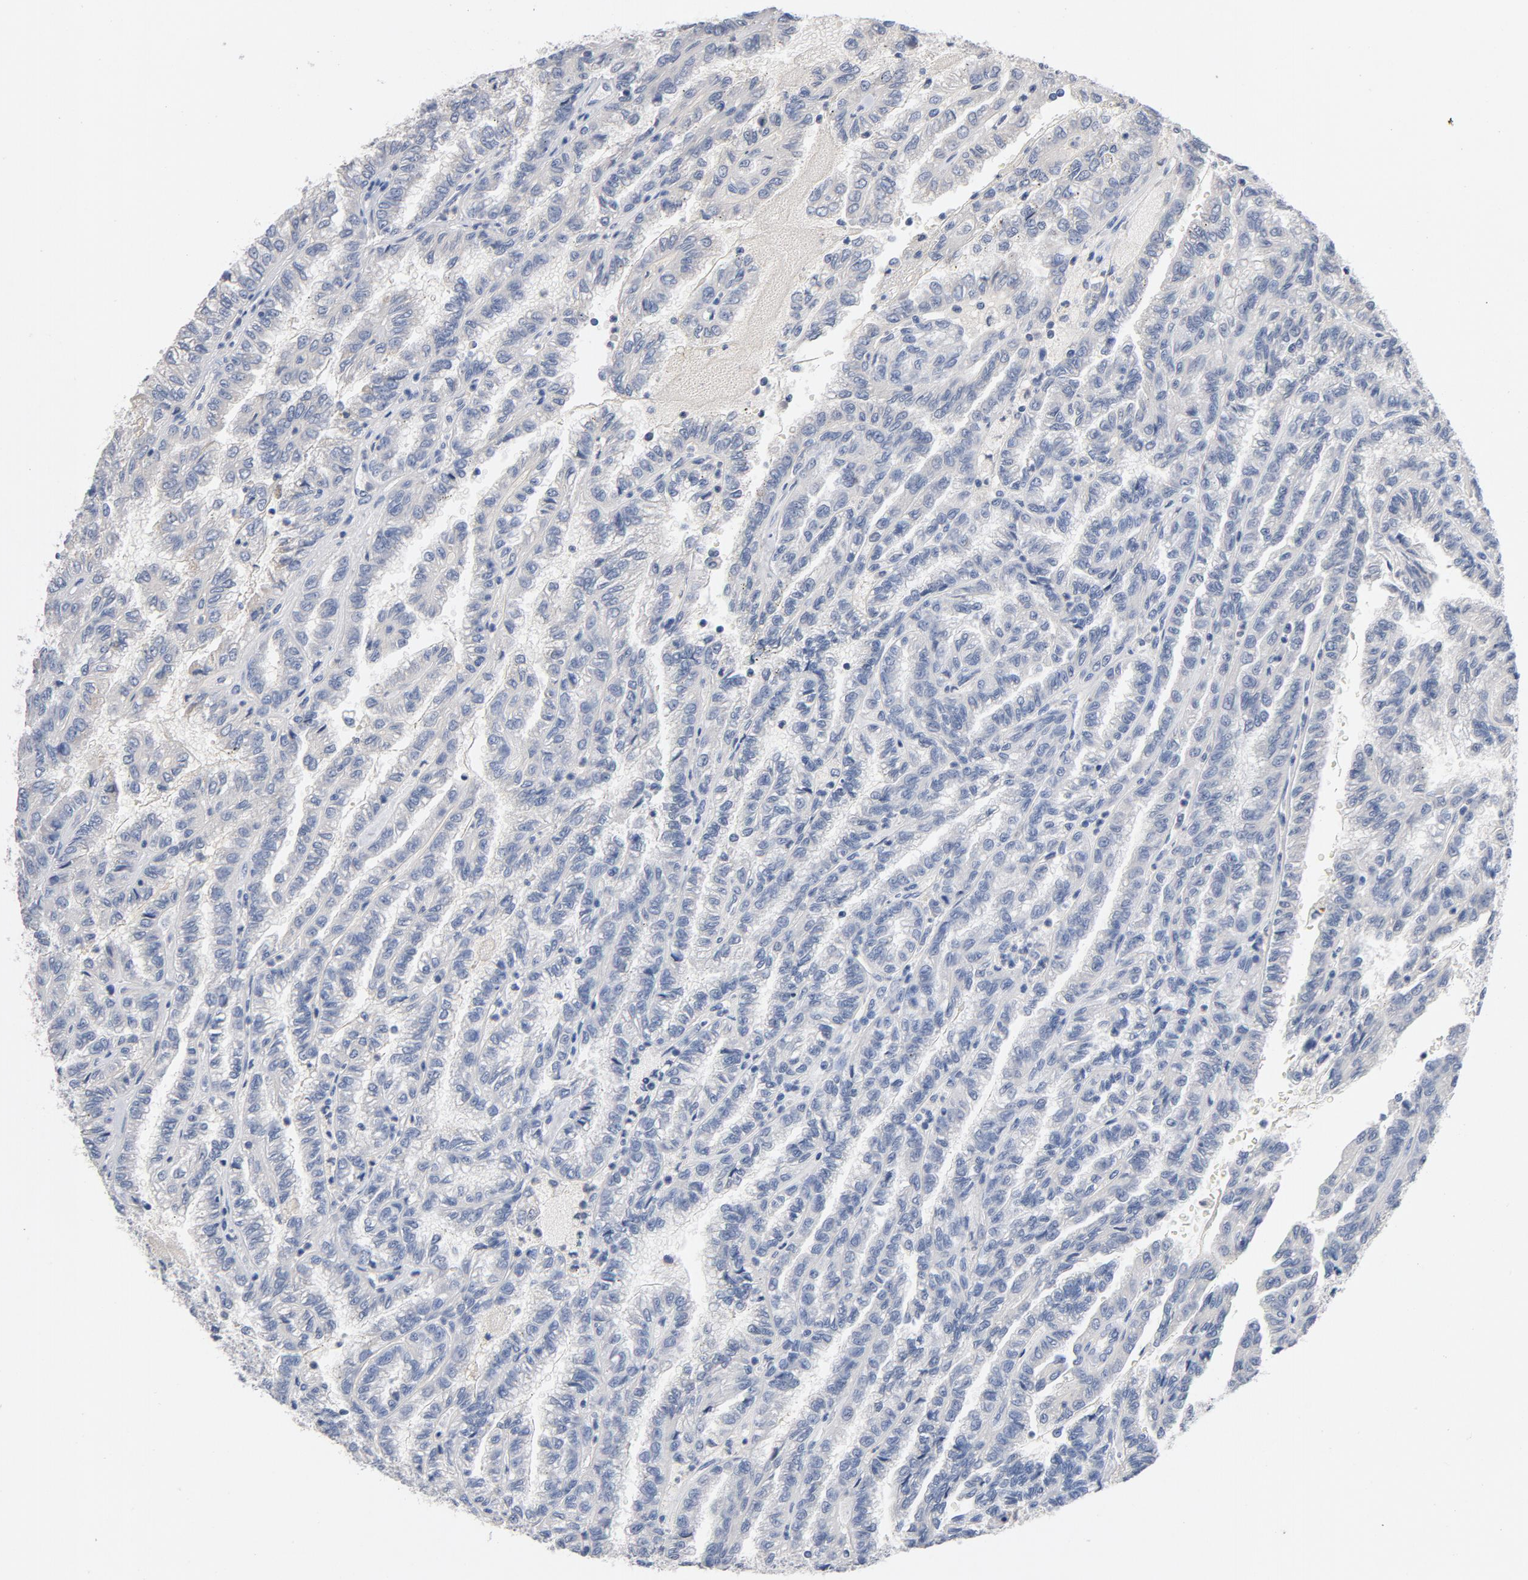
{"staining": {"intensity": "negative", "quantity": "none", "location": "none"}, "tissue": "renal cancer", "cell_type": "Tumor cells", "image_type": "cancer", "snomed": [{"axis": "morphology", "description": "Inflammation, NOS"}, {"axis": "morphology", "description": "Adenocarcinoma, NOS"}, {"axis": "topography", "description": "Kidney"}], "caption": "An immunohistochemistry (IHC) histopathology image of renal cancer is shown. There is no staining in tumor cells of renal cancer.", "gene": "ZCCHC13", "patient": {"sex": "male", "age": 68}}